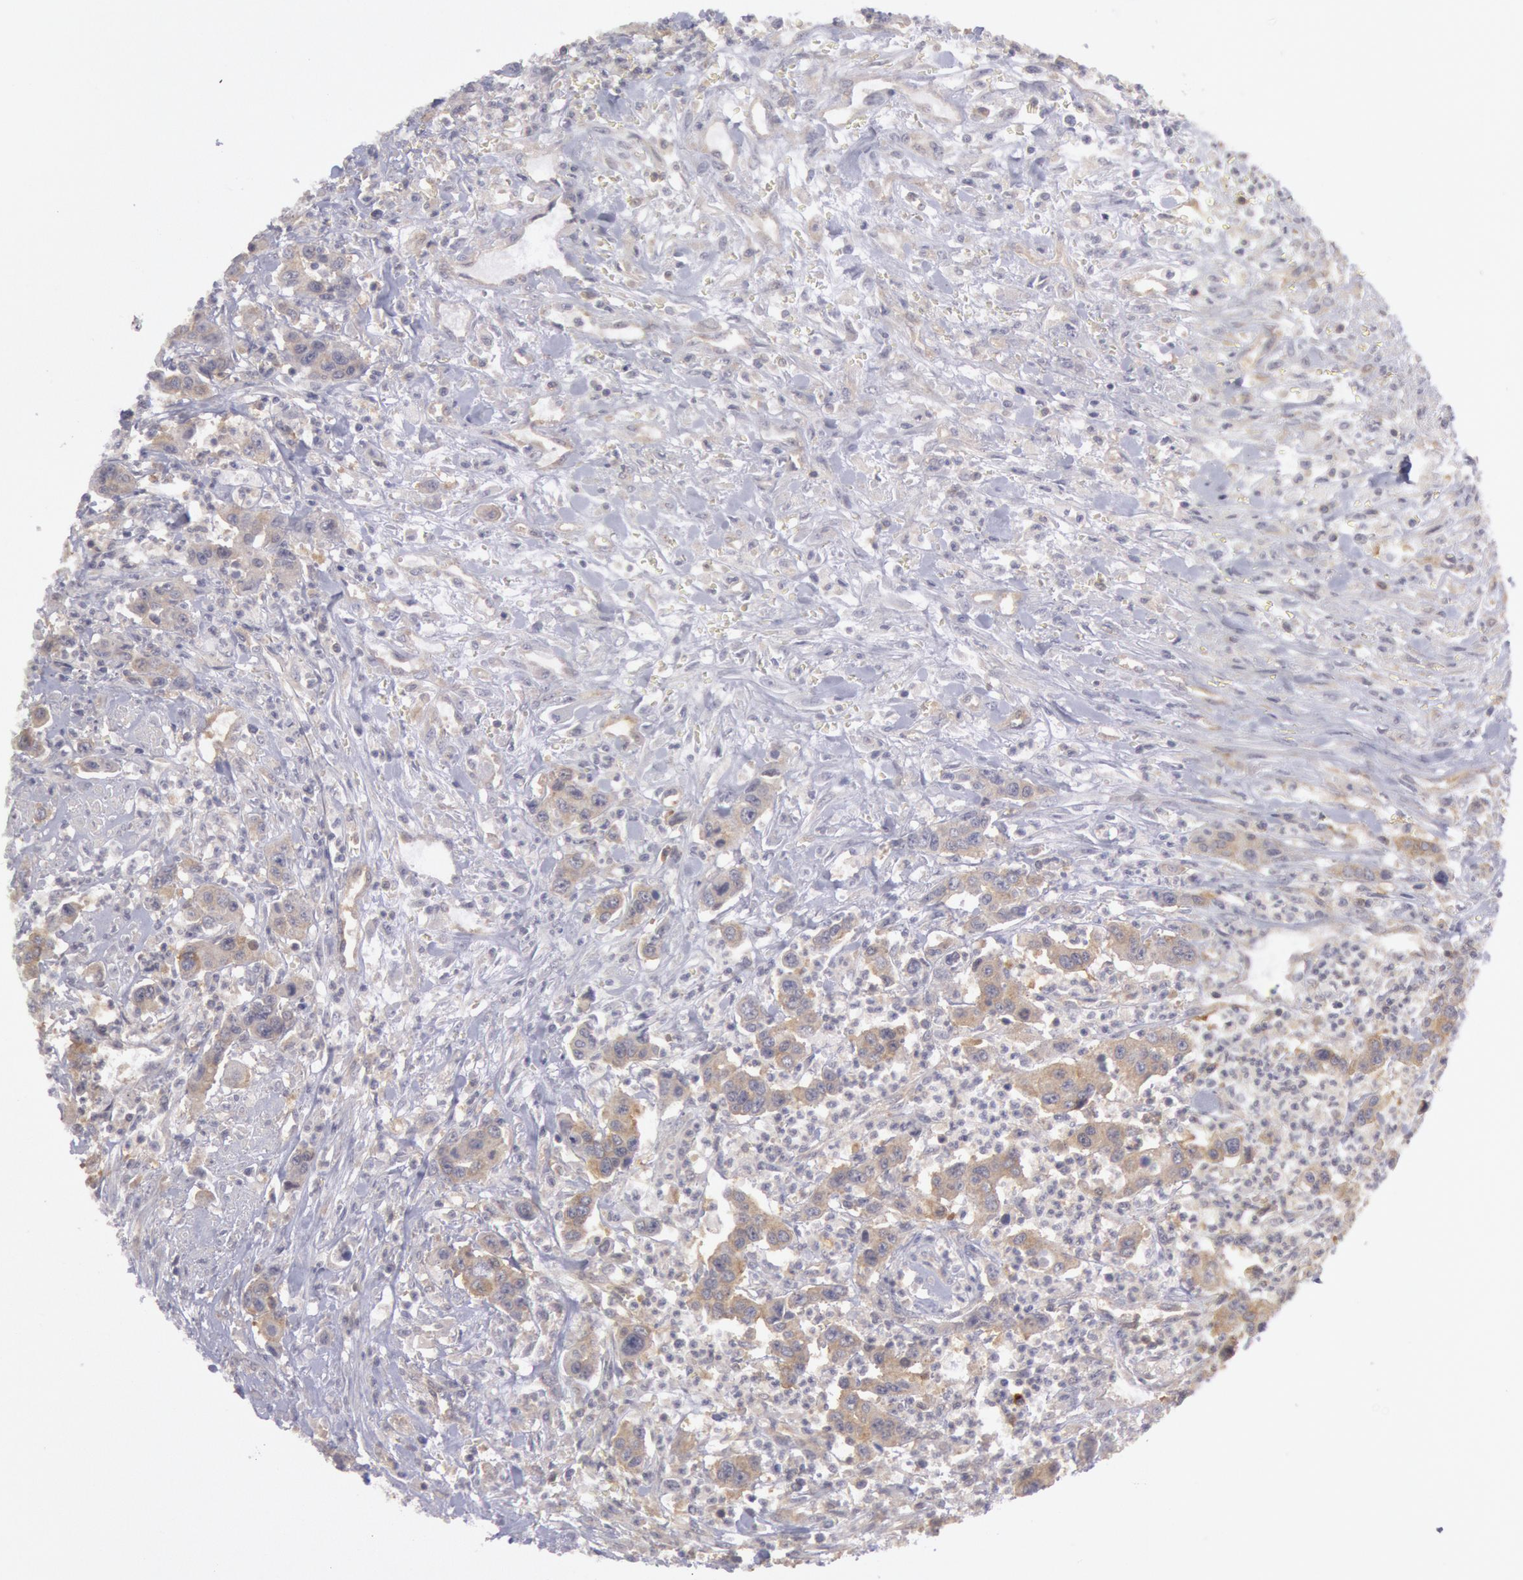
{"staining": {"intensity": "weak", "quantity": "25%-75%", "location": "cytoplasmic/membranous"}, "tissue": "urothelial cancer", "cell_type": "Tumor cells", "image_type": "cancer", "snomed": [{"axis": "morphology", "description": "Urothelial carcinoma, High grade"}, {"axis": "topography", "description": "Urinary bladder"}], "caption": "This image shows immunohistochemistry staining of human urothelial carcinoma (high-grade), with low weak cytoplasmic/membranous positivity in approximately 25%-75% of tumor cells.", "gene": "IKBKB", "patient": {"sex": "male", "age": 86}}